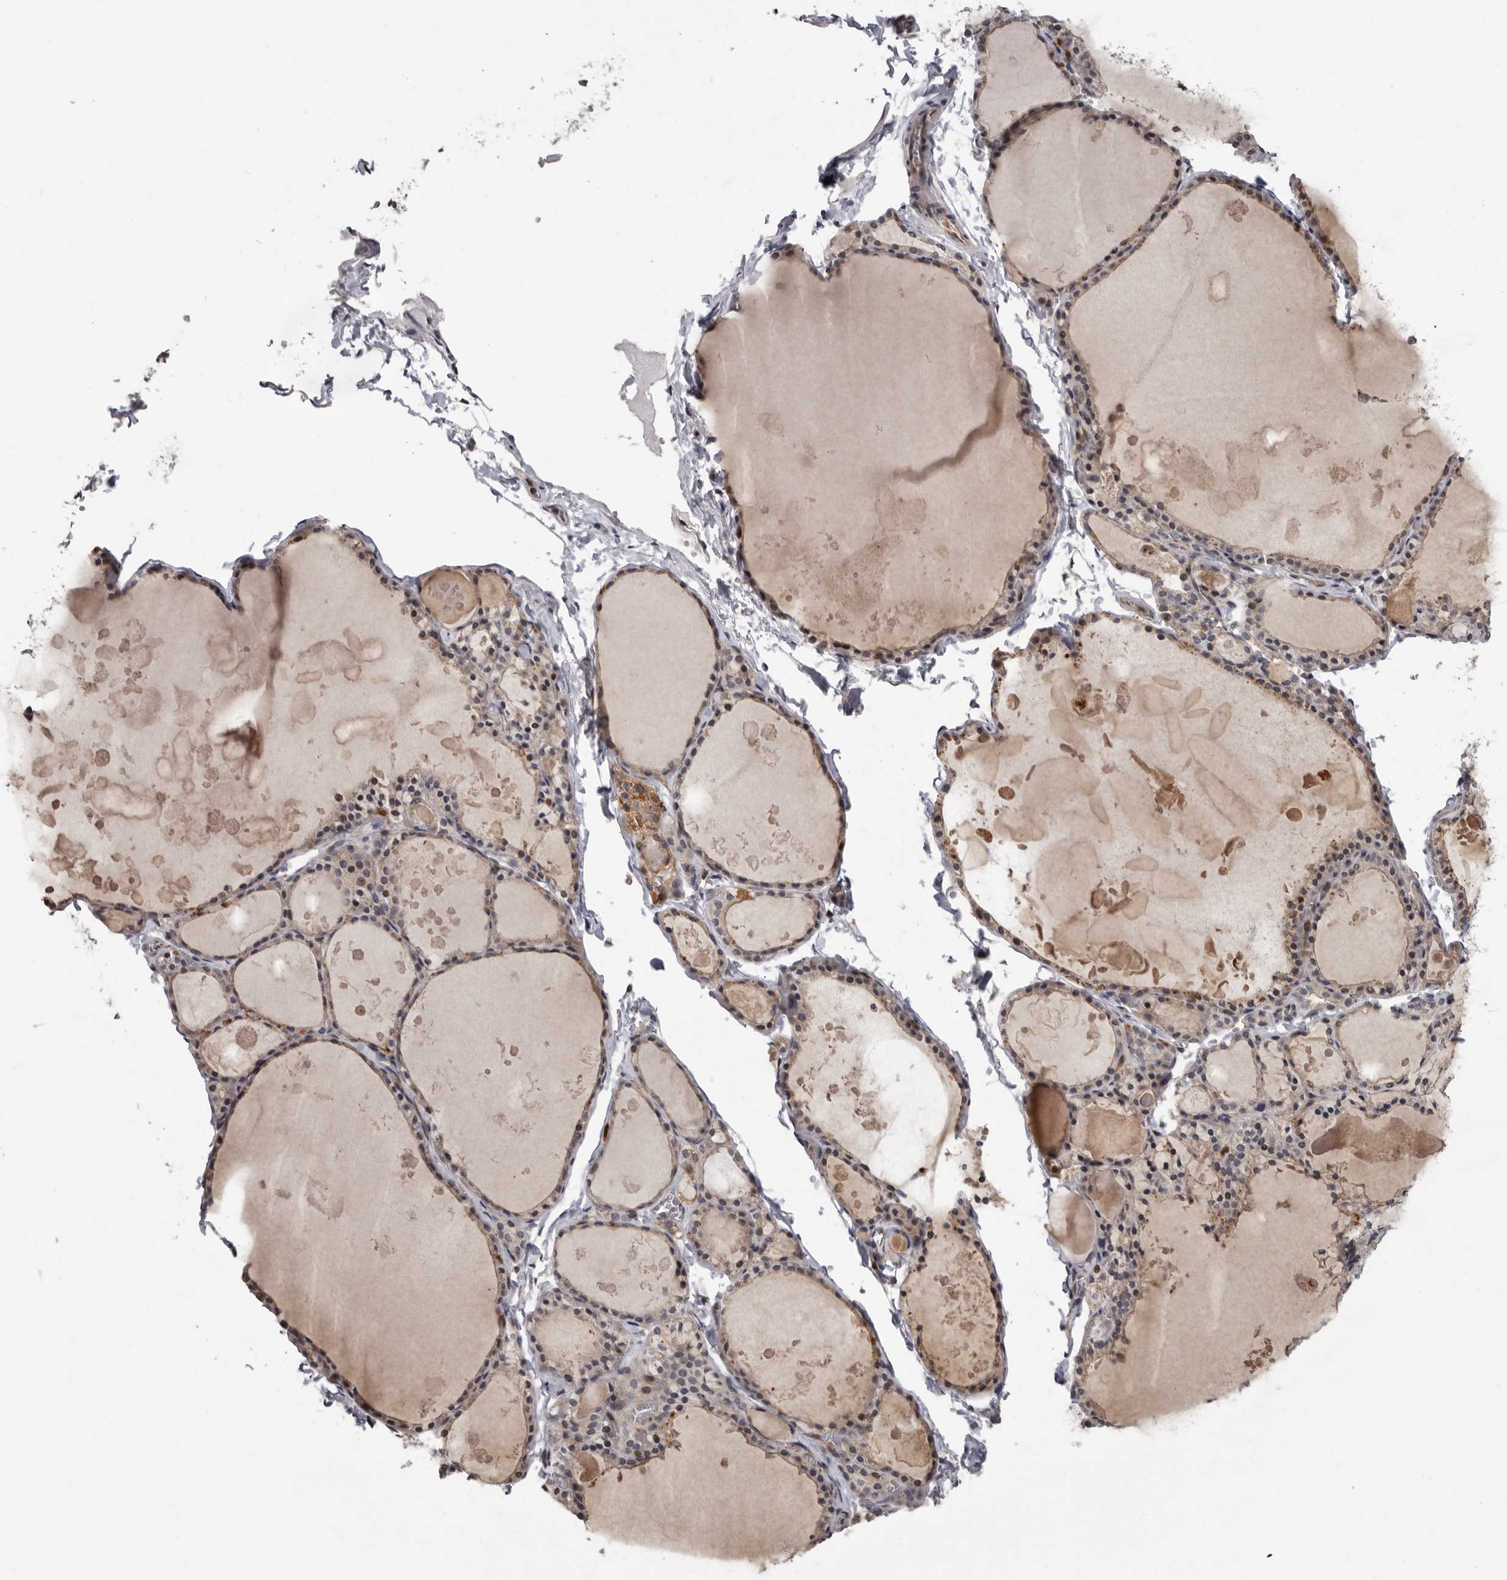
{"staining": {"intensity": "weak", "quantity": "25%-75%", "location": "cytoplasmic/membranous"}, "tissue": "thyroid gland", "cell_type": "Glandular cells", "image_type": "normal", "snomed": [{"axis": "morphology", "description": "Normal tissue, NOS"}, {"axis": "topography", "description": "Thyroid gland"}], "caption": "About 25%-75% of glandular cells in unremarkable human thyroid gland demonstrate weak cytoplasmic/membranous protein expression as visualized by brown immunohistochemical staining.", "gene": "FGFR4", "patient": {"sex": "male", "age": 56}}